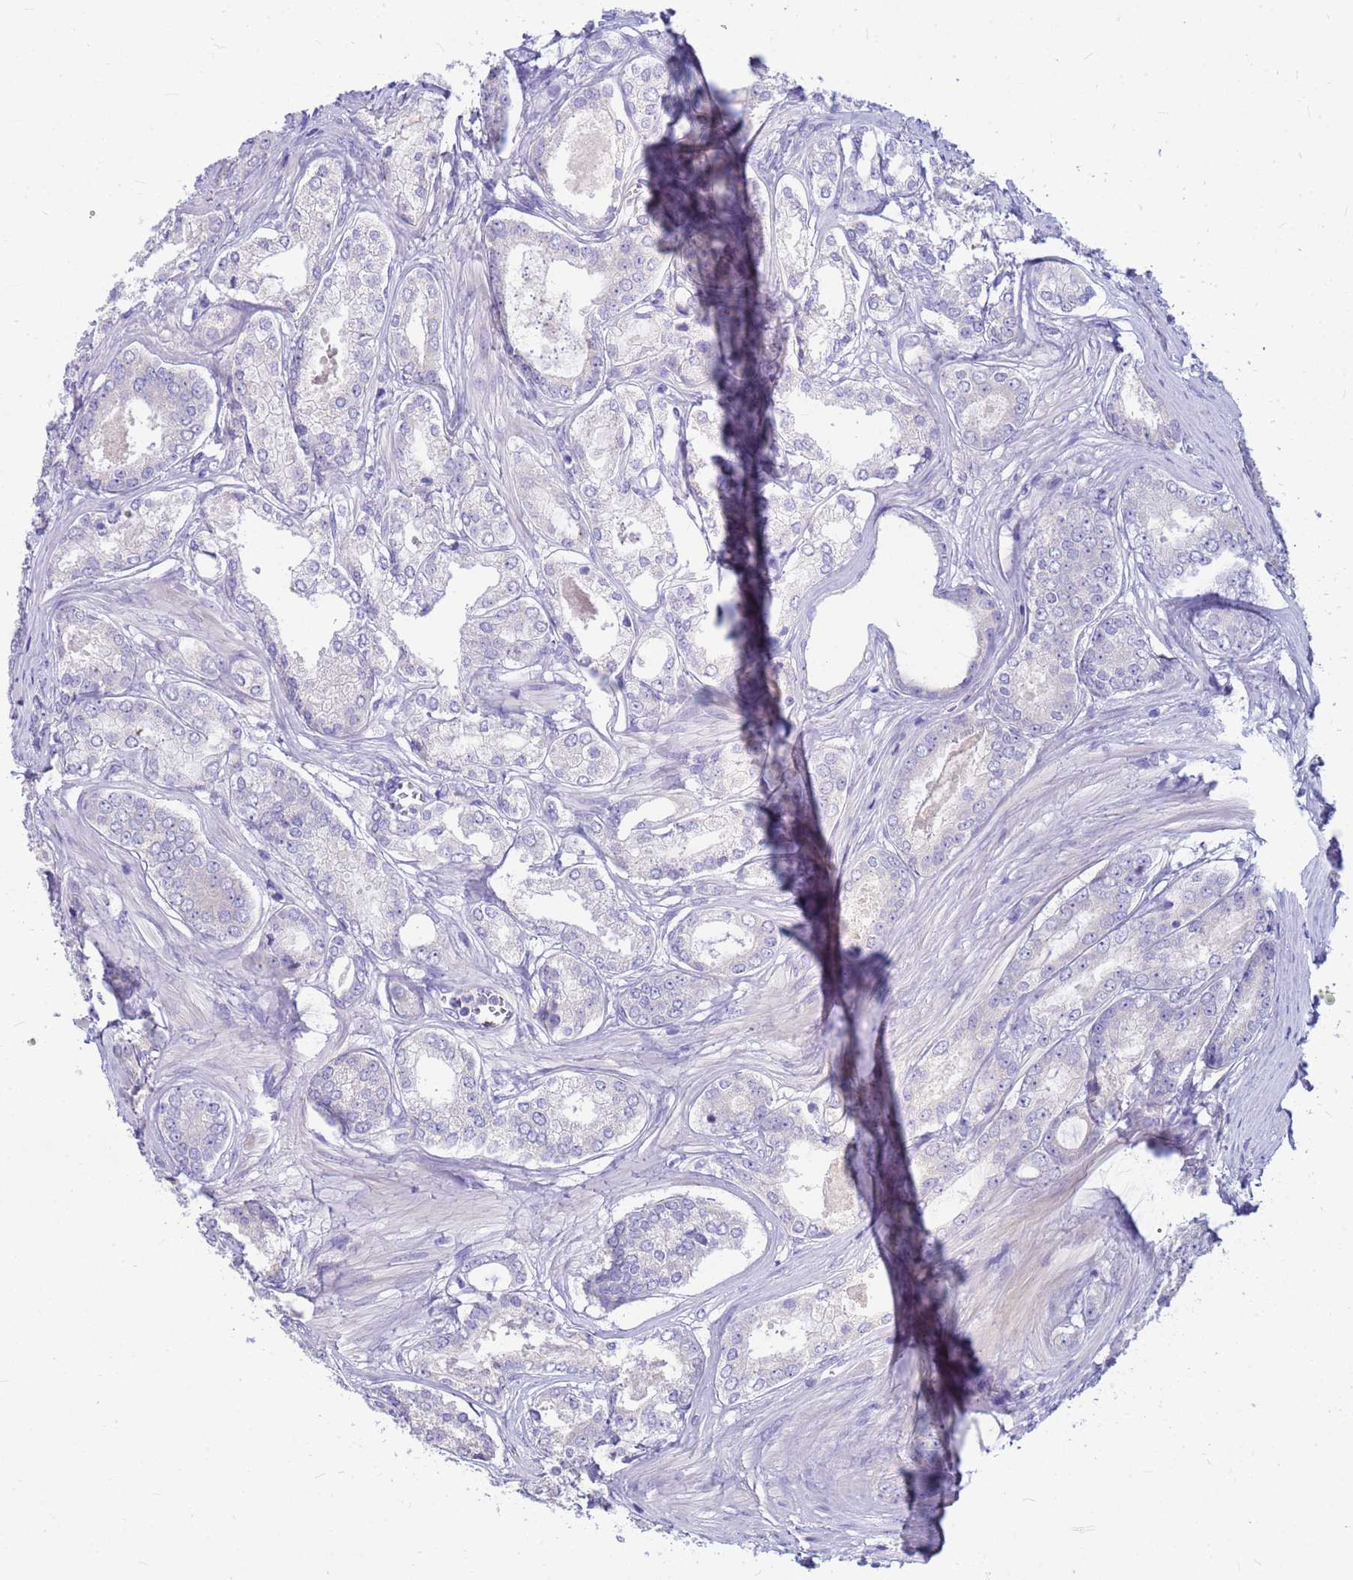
{"staining": {"intensity": "negative", "quantity": "none", "location": "none"}, "tissue": "prostate cancer", "cell_type": "Tumor cells", "image_type": "cancer", "snomed": [{"axis": "morphology", "description": "Adenocarcinoma, Low grade"}, {"axis": "topography", "description": "Prostate"}], "caption": "Immunohistochemical staining of adenocarcinoma (low-grade) (prostate) demonstrates no significant staining in tumor cells.", "gene": "DPRX", "patient": {"sex": "male", "age": 68}}